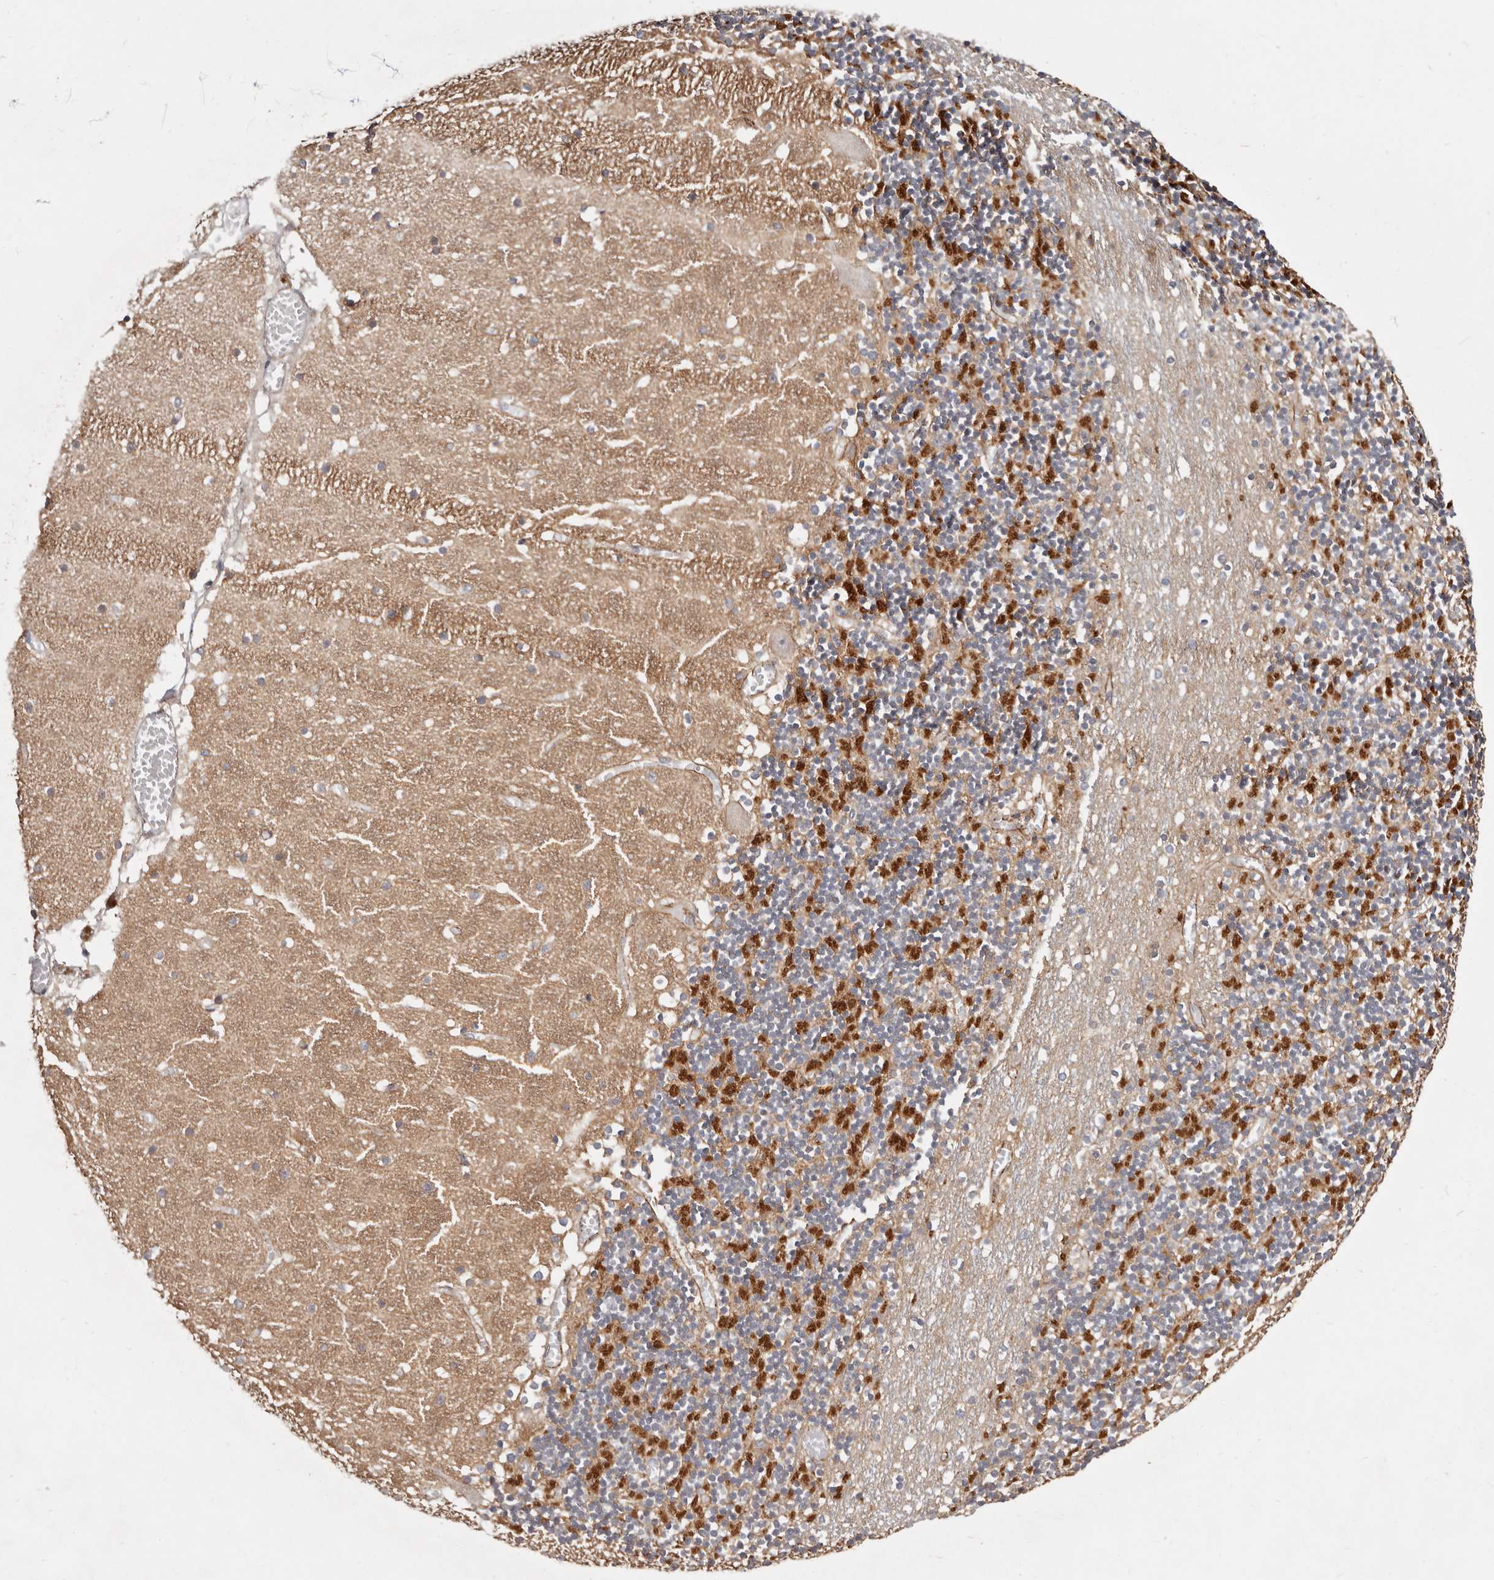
{"staining": {"intensity": "strong", "quantity": ">75%", "location": "cytoplasmic/membranous"}, "tissue": "cerebellum", "cell_type": "Cells in granular layer", "image_type": "normal", "snomed": [{"axis": "morphology", "description": "Normal tissue, NOS"}, {"axis": "topography", "description": "Cerebellum"}], "caption": "The micrograph displays staining of normal cerebellum, revealing strong cytoplasmic/membranous protein expression (brown color) within cells in granular layer.", "gene": "CTNNB1", "patient": {"sex": "female", "age": 28}}